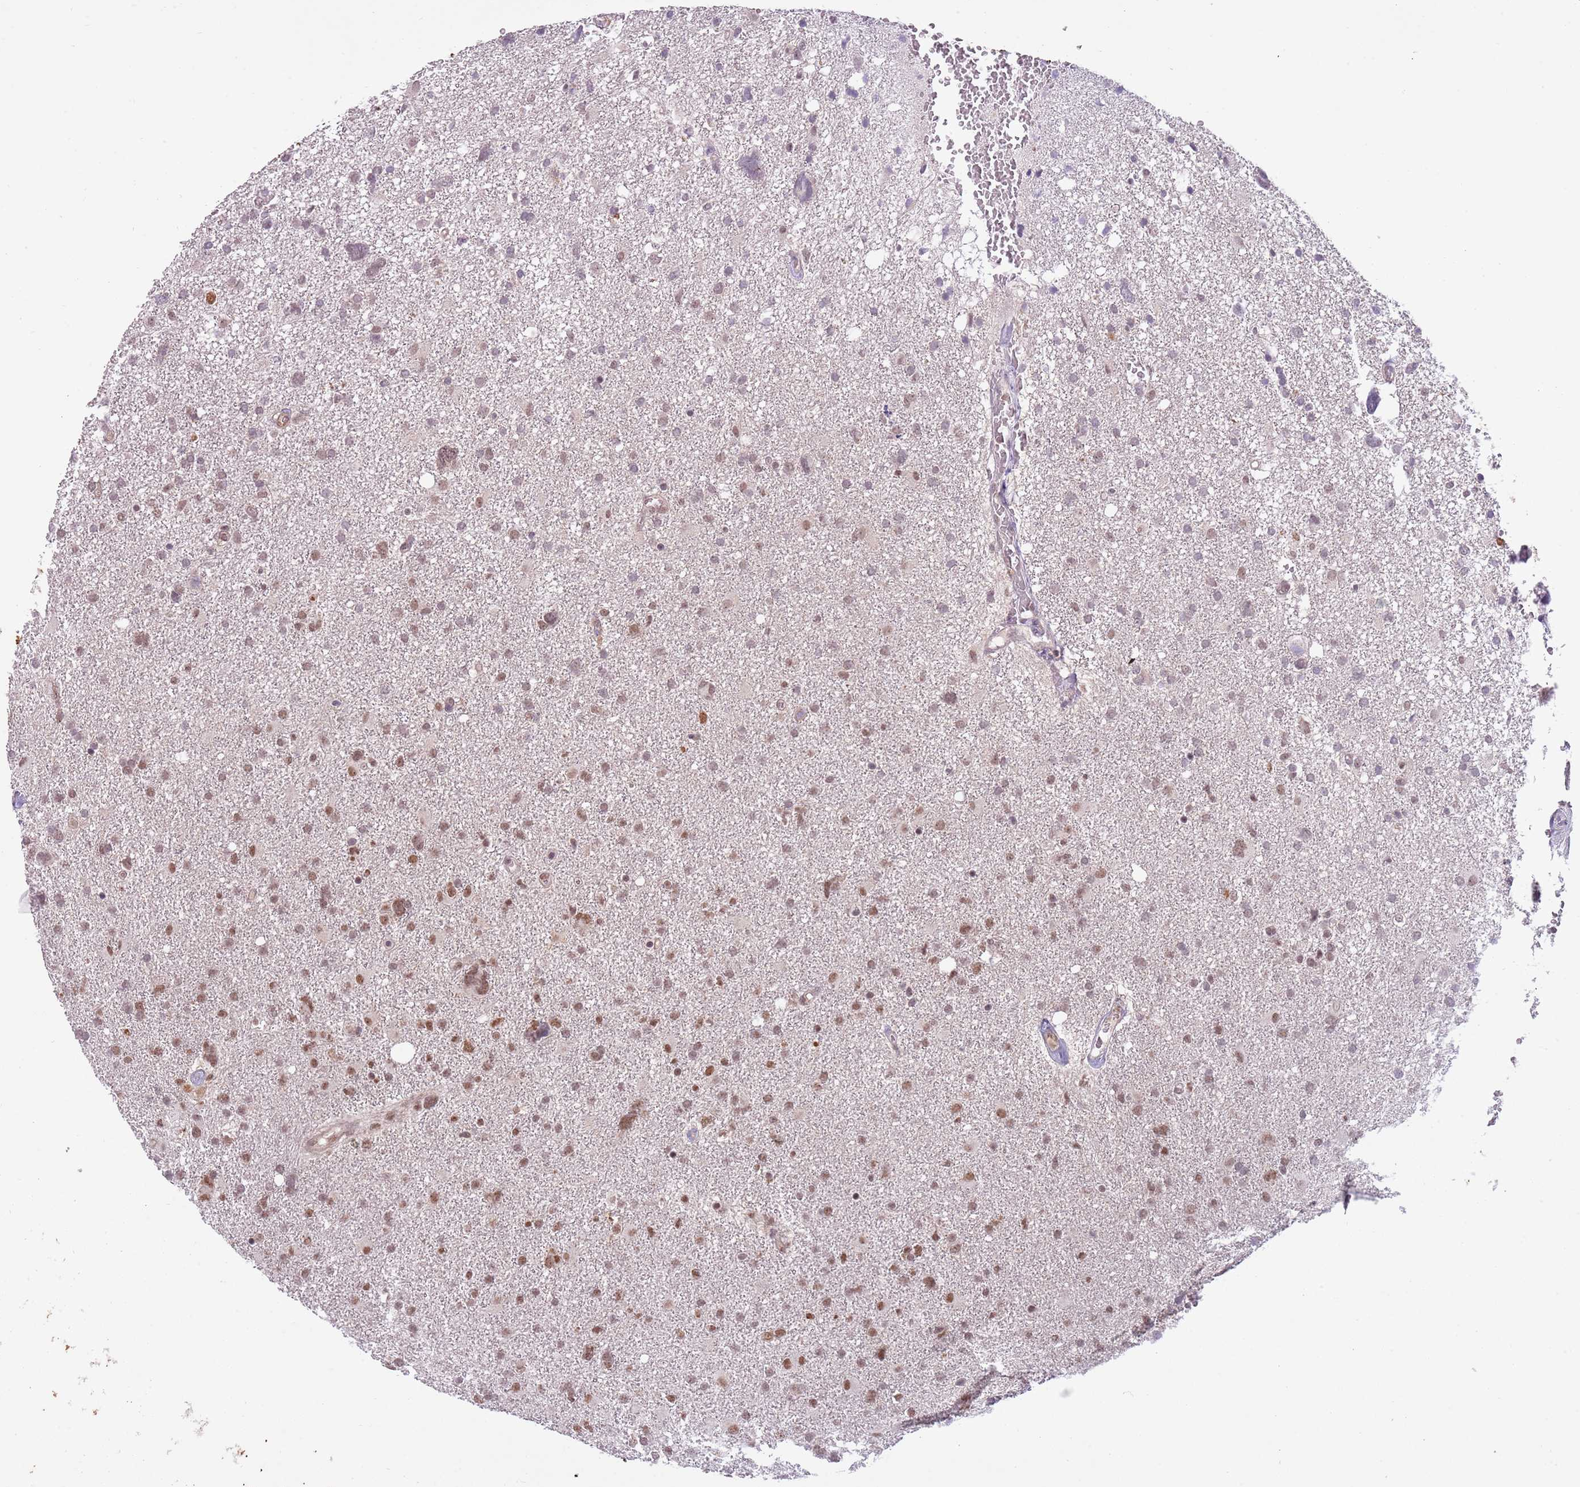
{"staining": {"intensity": "strong", "quantity": "25%-75%", "location": "nuclear"}, "tissue": "glioma", "cell_type": "Tumor cells", "image_type": "cancer", "snomed": [{"axis": "morphology", "description": "Glioma, malignant, High grade"}, {"axis": "topography", "description": "Brain"}], "caption": "This photomicrograph exhibits malignant glioma (high-grade) stained with immunohistochemistry (IHC) to label a protein in brown. The nuclear of tumor cells show strong positivity for the protein. Nuclei are counter-stained blue.", "gene": "FAM120AOS", "patient": {"sex": "male", "age": 61}}